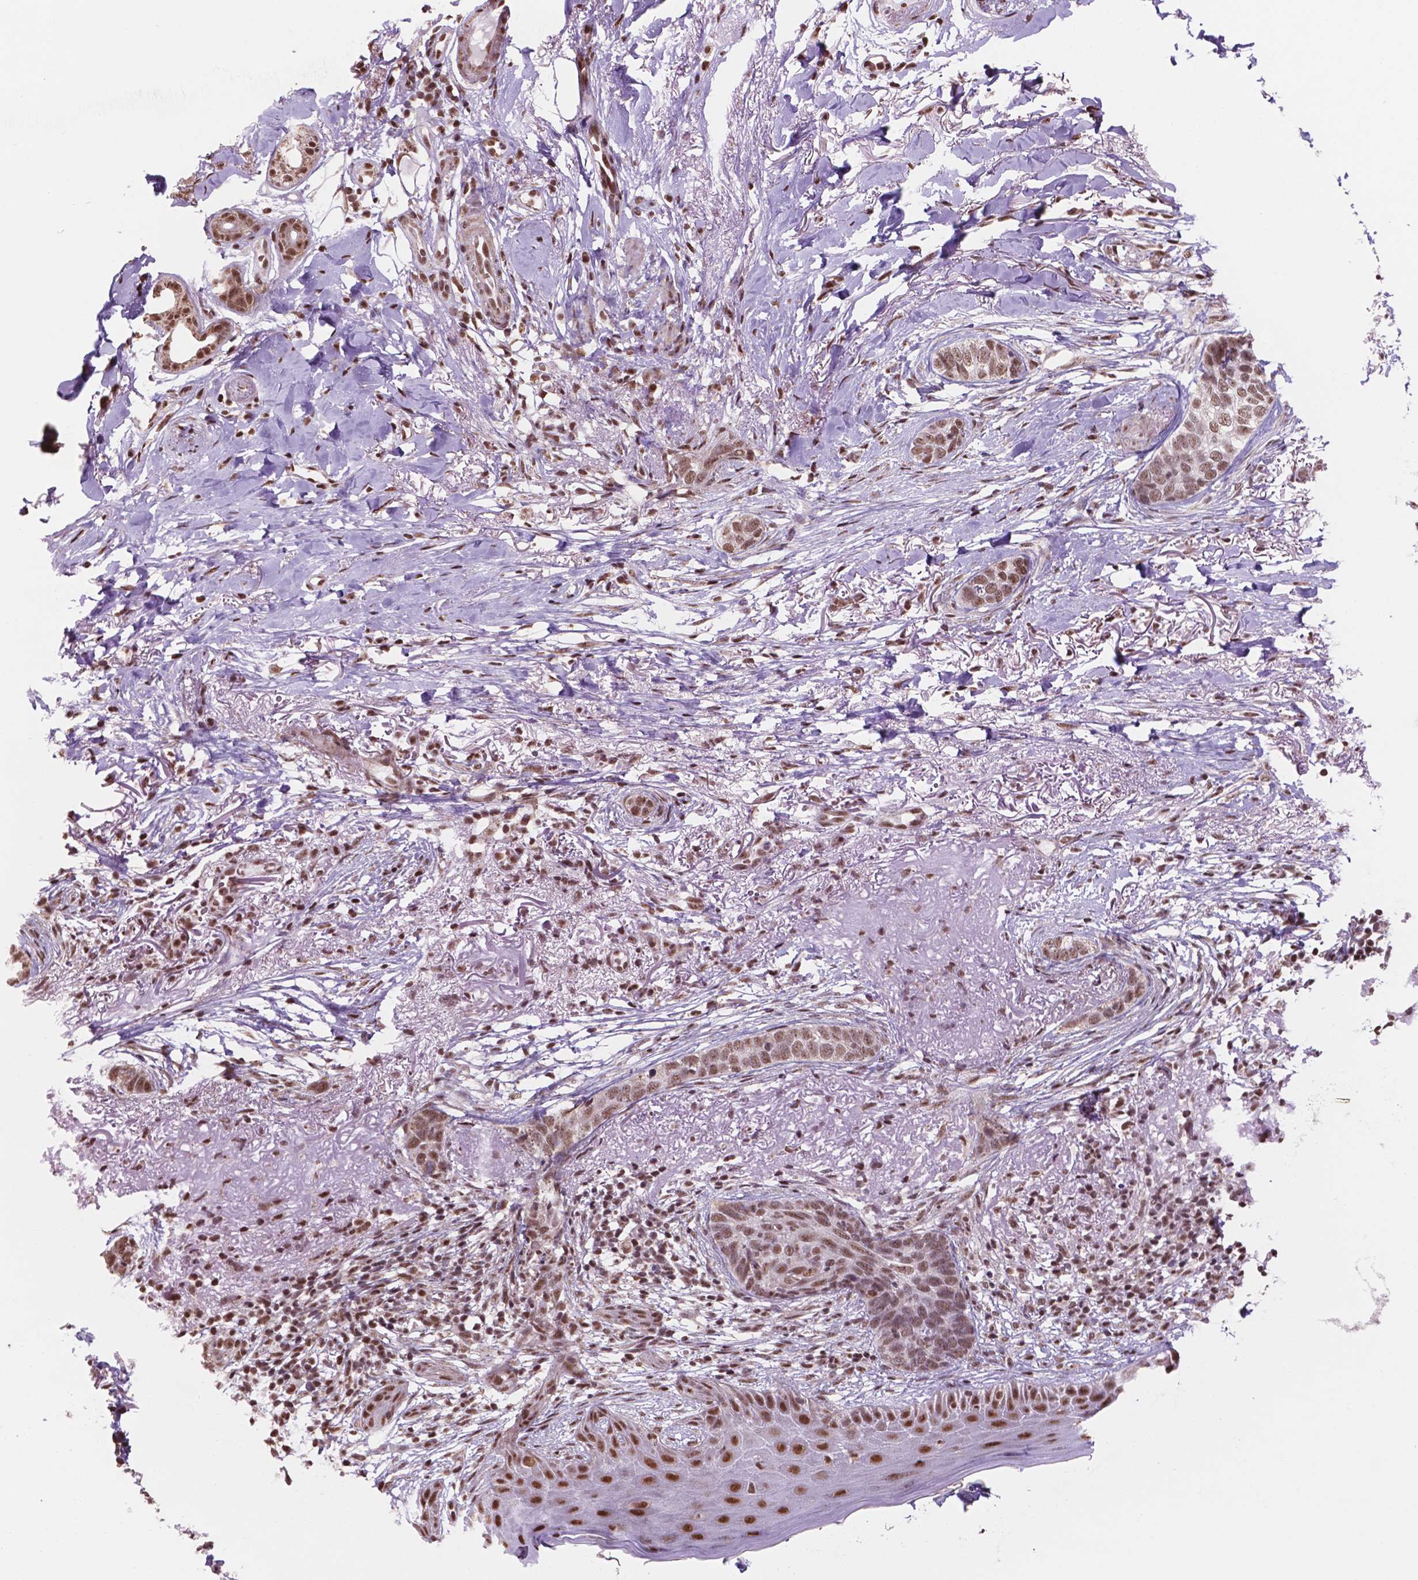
{"staining": {"intensity": "moderate", "quantity": ">75%", "location": "nuclear"}, "tissue": "skin cancer", "cell_type": "Tumor cells", "image_type": "cancer", "snomed": [{"axis": "morphology", "description": "Normal tissue, NOS"}, {"axis": "morphology", "description": "Basal cell carcinoma"}, {"axis": "topography", "description": "Skin"}], "caption": "Brown immunohistochemical staining in basal cell carcinoma (skin) exhibits moderate nuclear staining in about >75% of tumor cells.", "gene": "NDUFA10", "patient": {"sex": "male", "age": 84}}